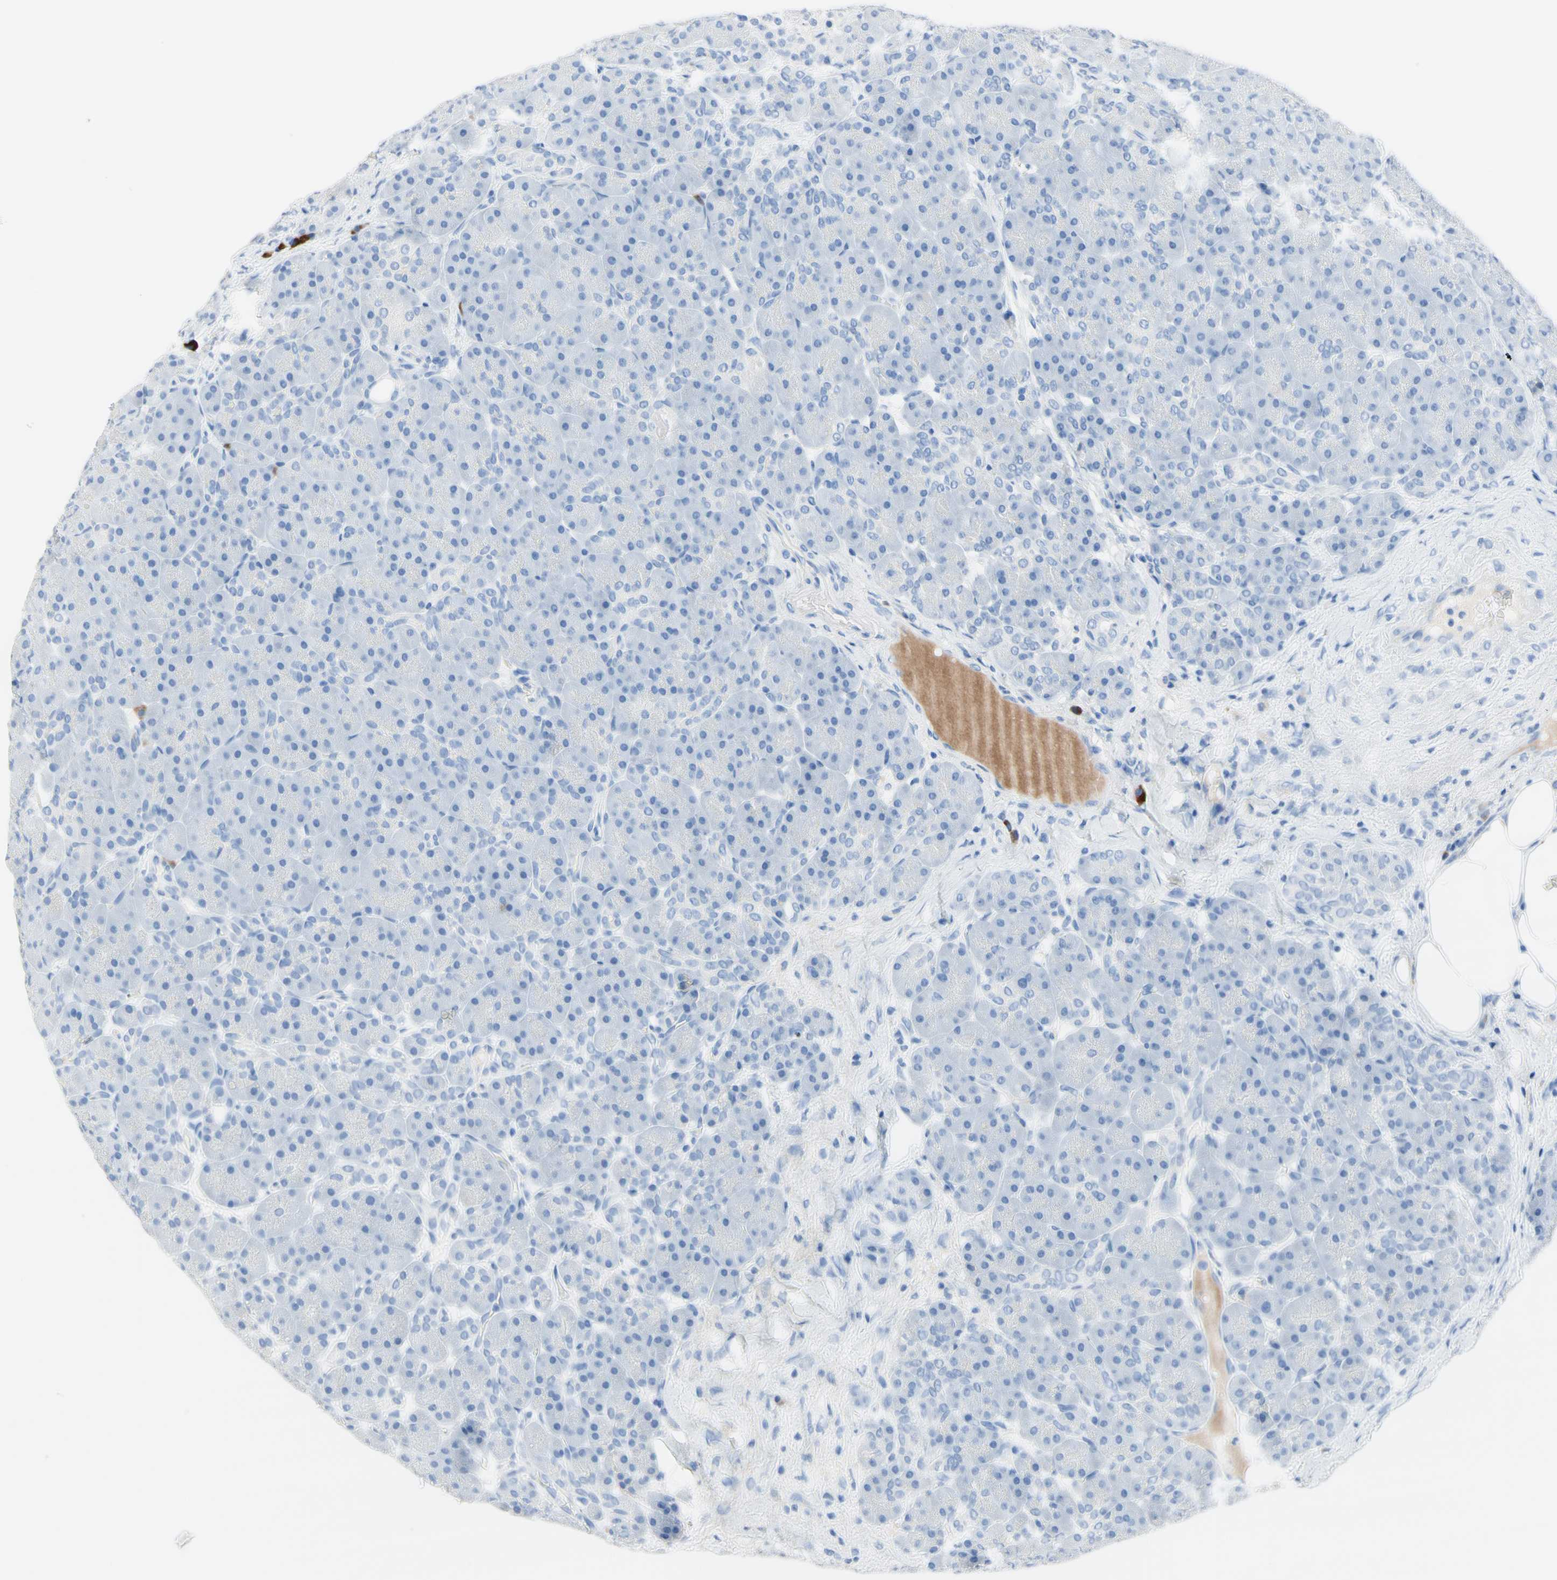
{"staining": {"intensity": "negative", "quantity": "none", "location": "none"}, "tissue": "pancreas", "cell_type": "Exocrine glandular cells", "image_type": "normal", "snomed": [{"axis": "morphology", "description": "Normal tissue, NOS"}, {"axis": "topography", "description": "Pancreas"}], "caption": "Human pancreas stained for a protein using IHC reveals no expression in exocrine glandular cells.", "gene": "IL6ST", "patient": {"sex": "male", "age": 66}}